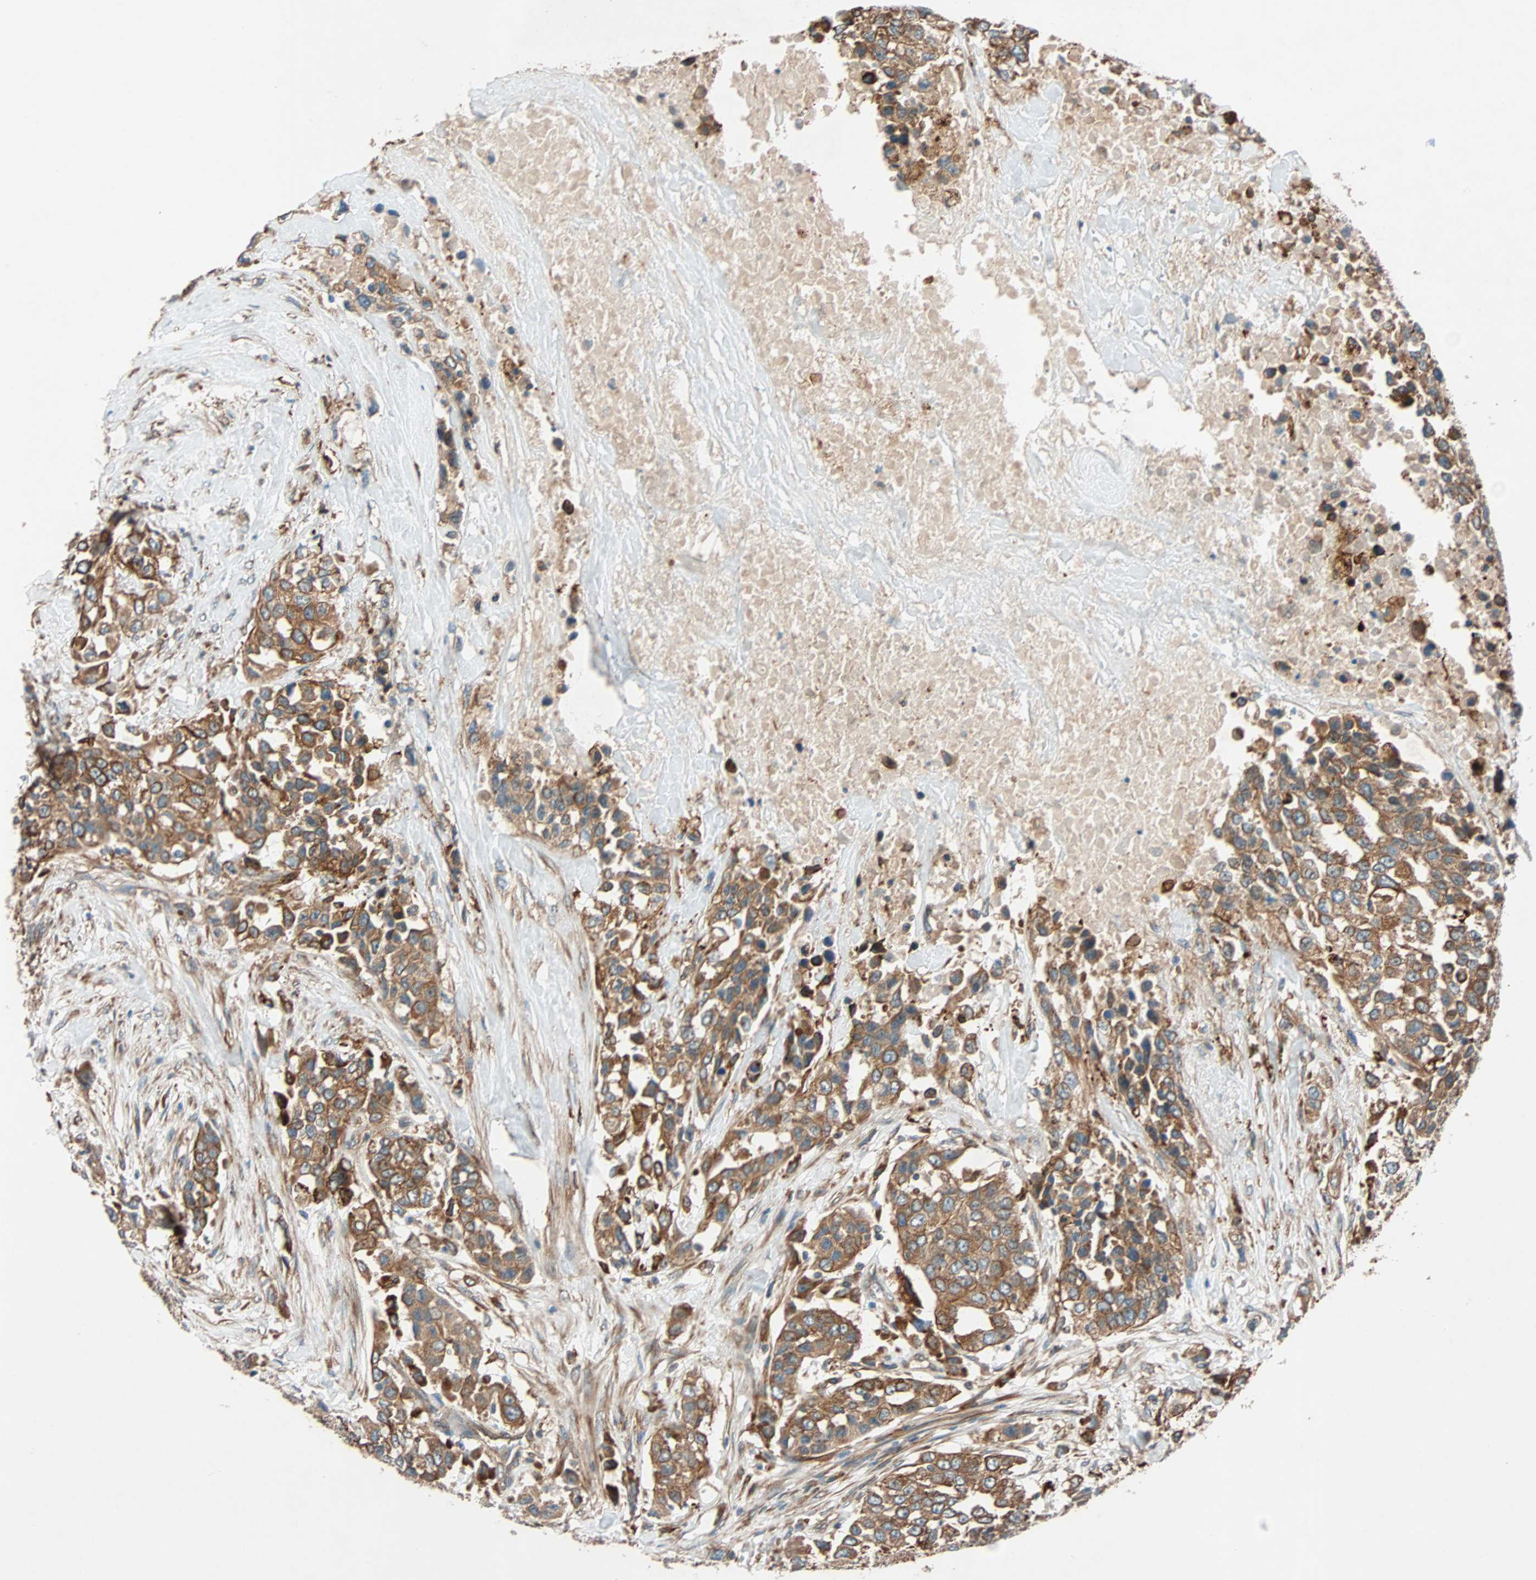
{"staining": {"intensity": "moderate", "quantity": ">75%", "location": "cytoplasmic/membranous"}, "tissue": "urothelial cancer", "cell_type": "Tumor cells", "image_type": "cancer", "snomed": [{"axis": "morphology", "description": "Urothelial carcinoma, High grade"}, {"axis": "topography", "description": "Urinary bladder"}], "caption": "Immunohistochemistry (IHC) of human urothelial cancer shows medium levels of moderate cytoplasmic/membranous expression in approximately >75% of tumor cells. Nuclei are stained in blue.", "gene": "PHYH", "patient": {"sex": "female", "age": 80}}